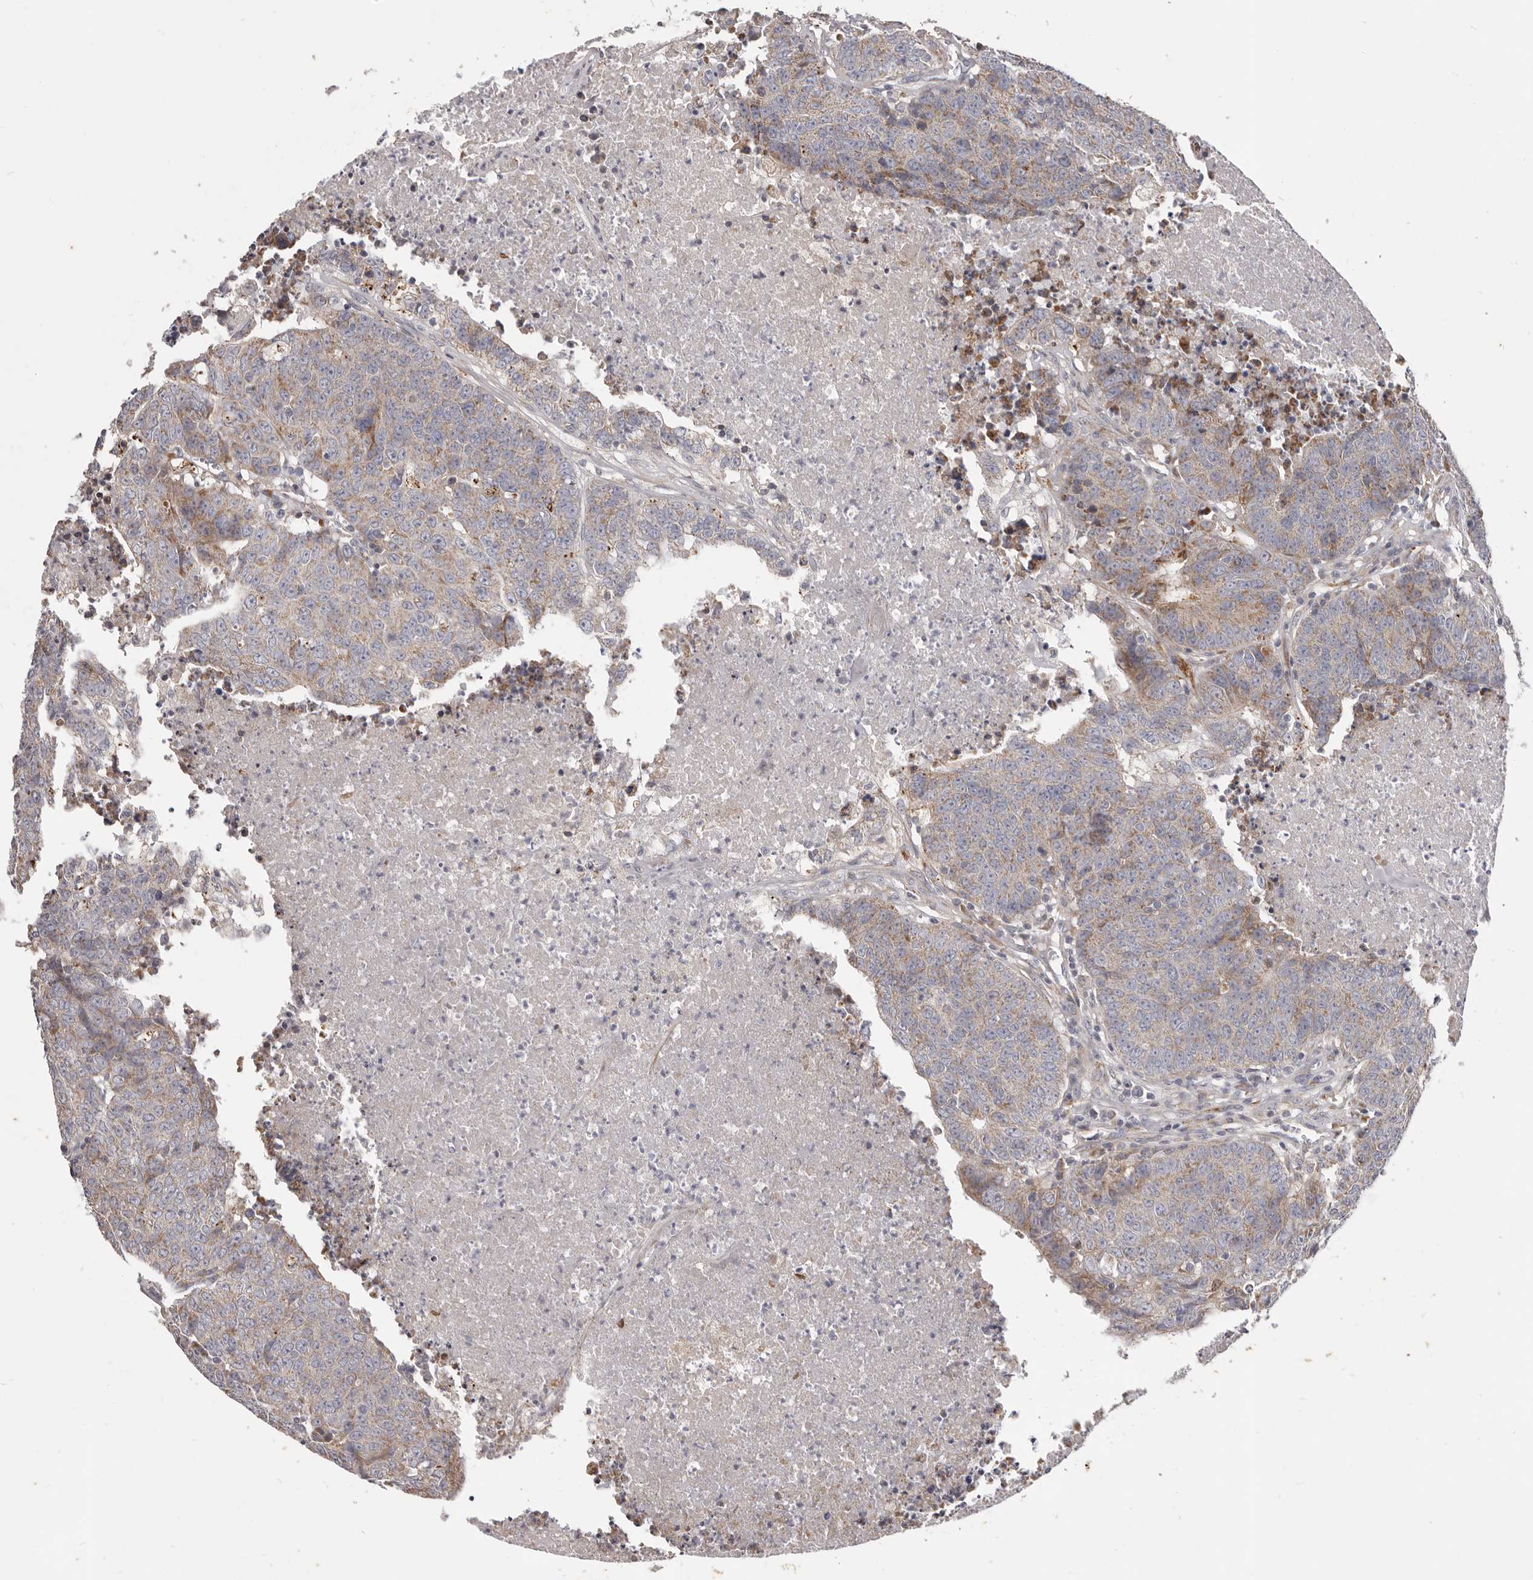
{"staining": {"intensity": "weak", "quantity": "25%-75%", "location": "cytoplasmic/membranous"}, "tissue": "colorectal cancer", "cell_type": "Tumor cells", "image_type": "cancer", "snomed": [{"axis": "morphology", "description": "Adenocarcinoma, NOS"}, {"axis": "topography", "description": "Colon"}], "caption": "Human adenocarcinoma (colorectal) stained for a protein (brown) displays weak cytoplasmic/membranous positive positivity in approximately 25%-75% of tumor cells.", "gene": "MRPS10", "patient": {"sex": "female", "age": 53}}